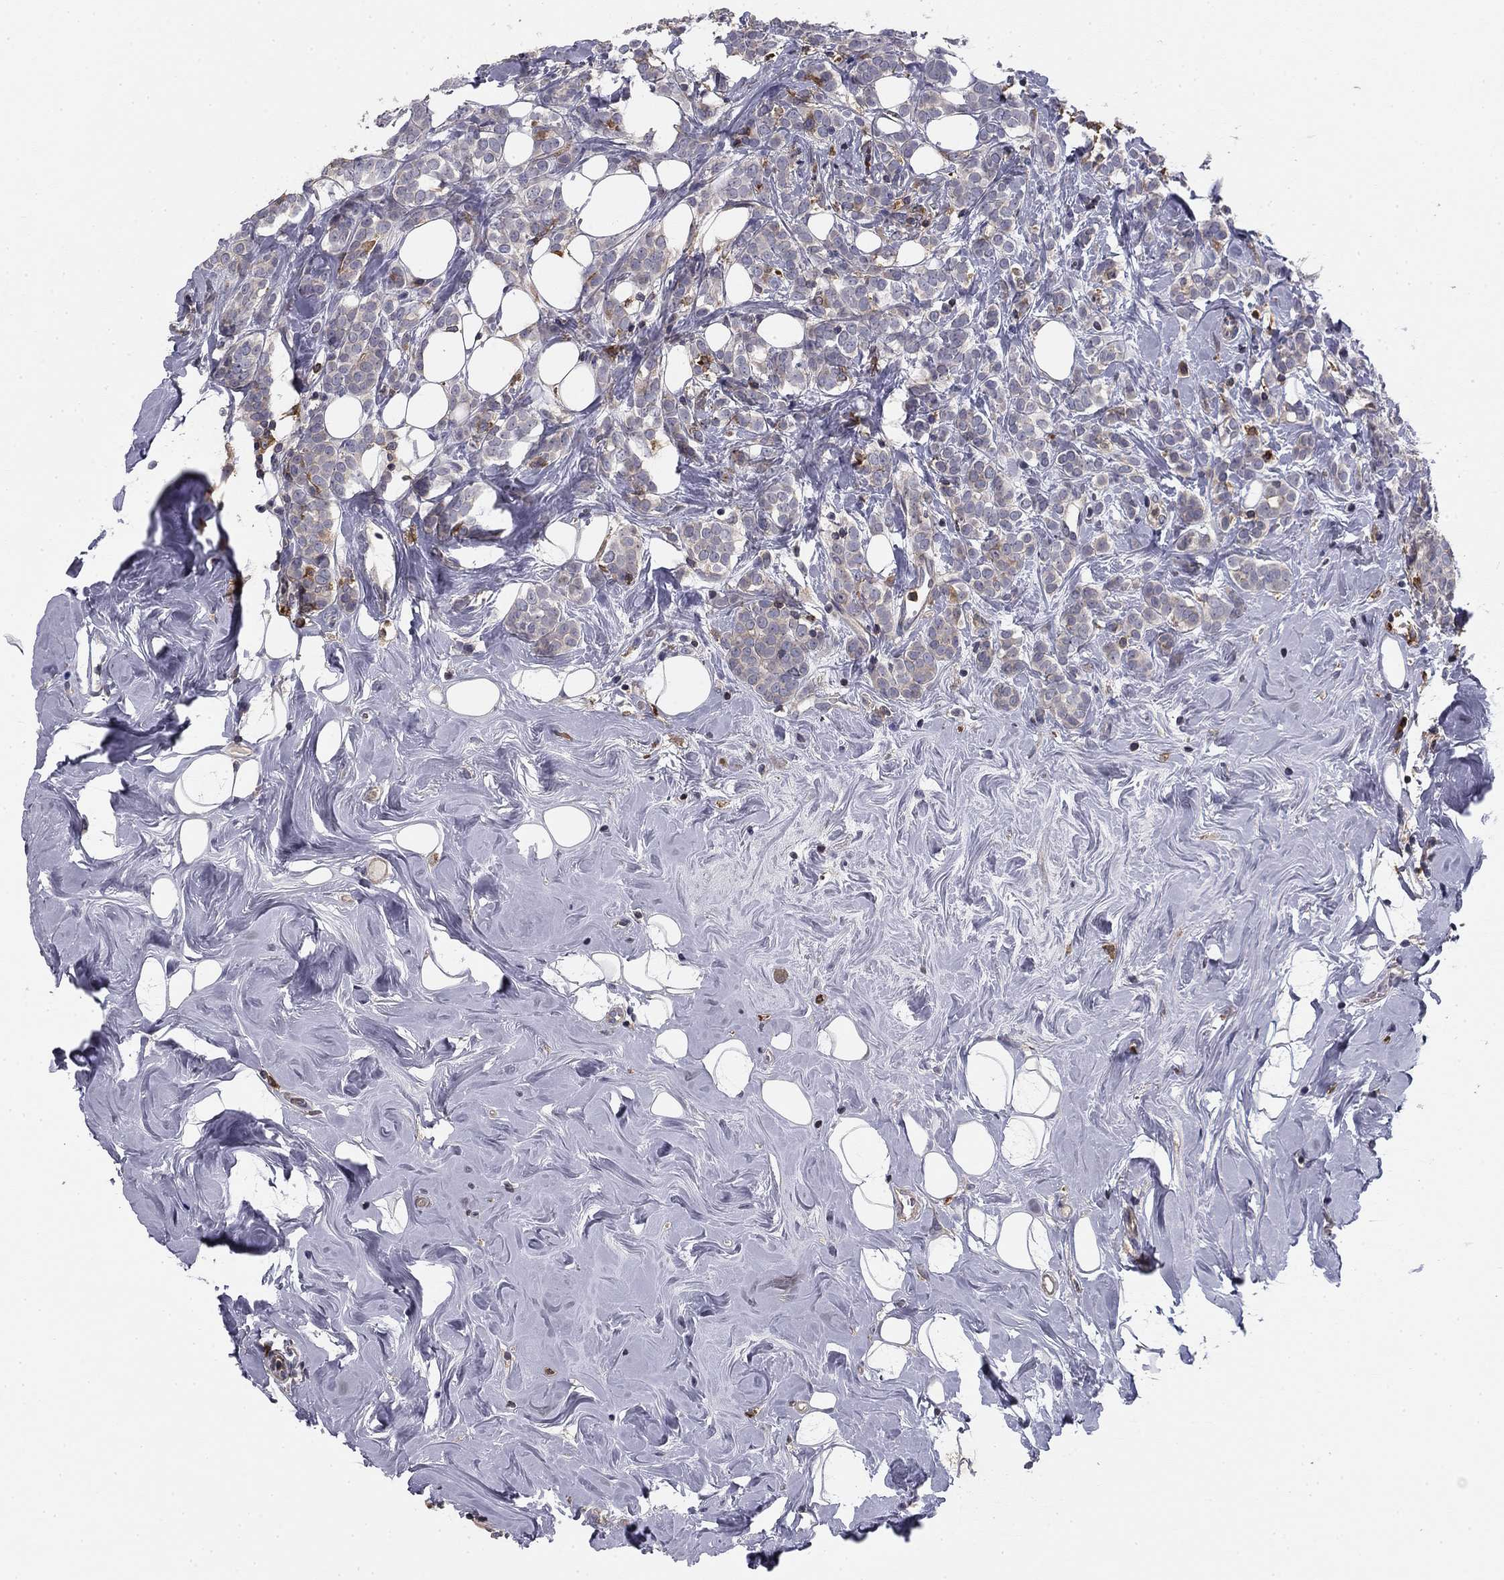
{"staining": {"intensity": "negative", "quantity": "none", "location": "none"}, "tissue": "breast cancer", "cell_type": "Tumor cells", "image_type": "cancer", "snomed": [{"axis": "morphology", "description": "Lobular carcinoma"}, {"axis": "topography", "description": "Breast"}], "caption": "High power microscopy histopathology image of an immunohistochemistry (IHC) histopathology image of breast cancer, revealing no significant expression in tumor cells.", "gene": "PLCB2", "patient": {"sex": "female", "age": 49}}